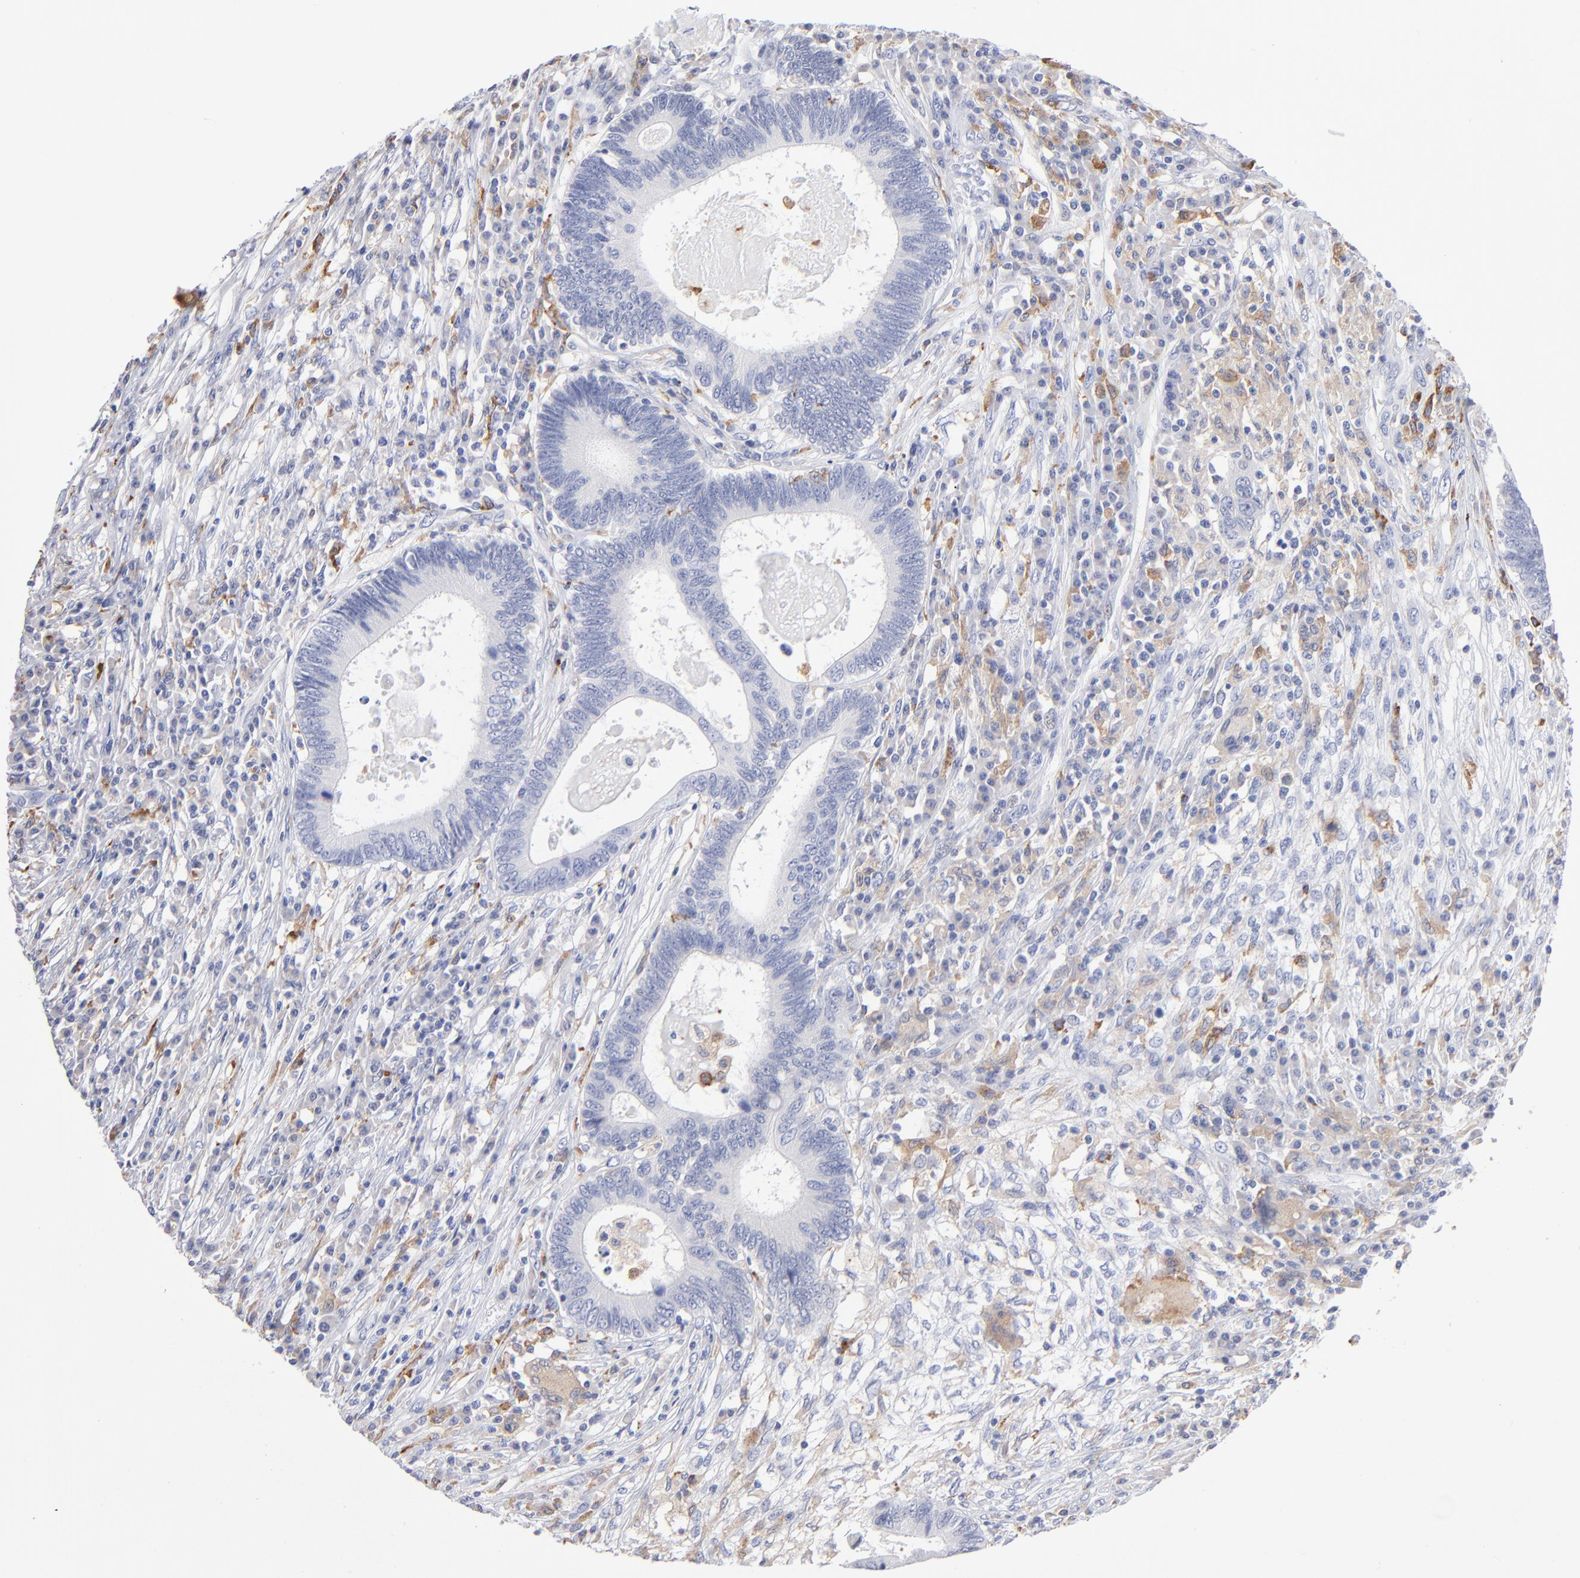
{"staining": {"intensity": "negative", "quantity": "none", "location": "none"}, "tissue": "colorectal cancer", "cell_type": "Tumor cells", "image_type": "cancer", "snomed": [{"axis": "morphology", "description": "Adenocarcinoma, NOS"}, {"axis": "topography", "description": "Colon"}], "caption": "The immunohistochemistry (IHC) histopathology image has no significant staining in tumor cells of colorectal cancer tissue.", "gene": "CD180", "patient": {"sex": "female", "age": 78}}